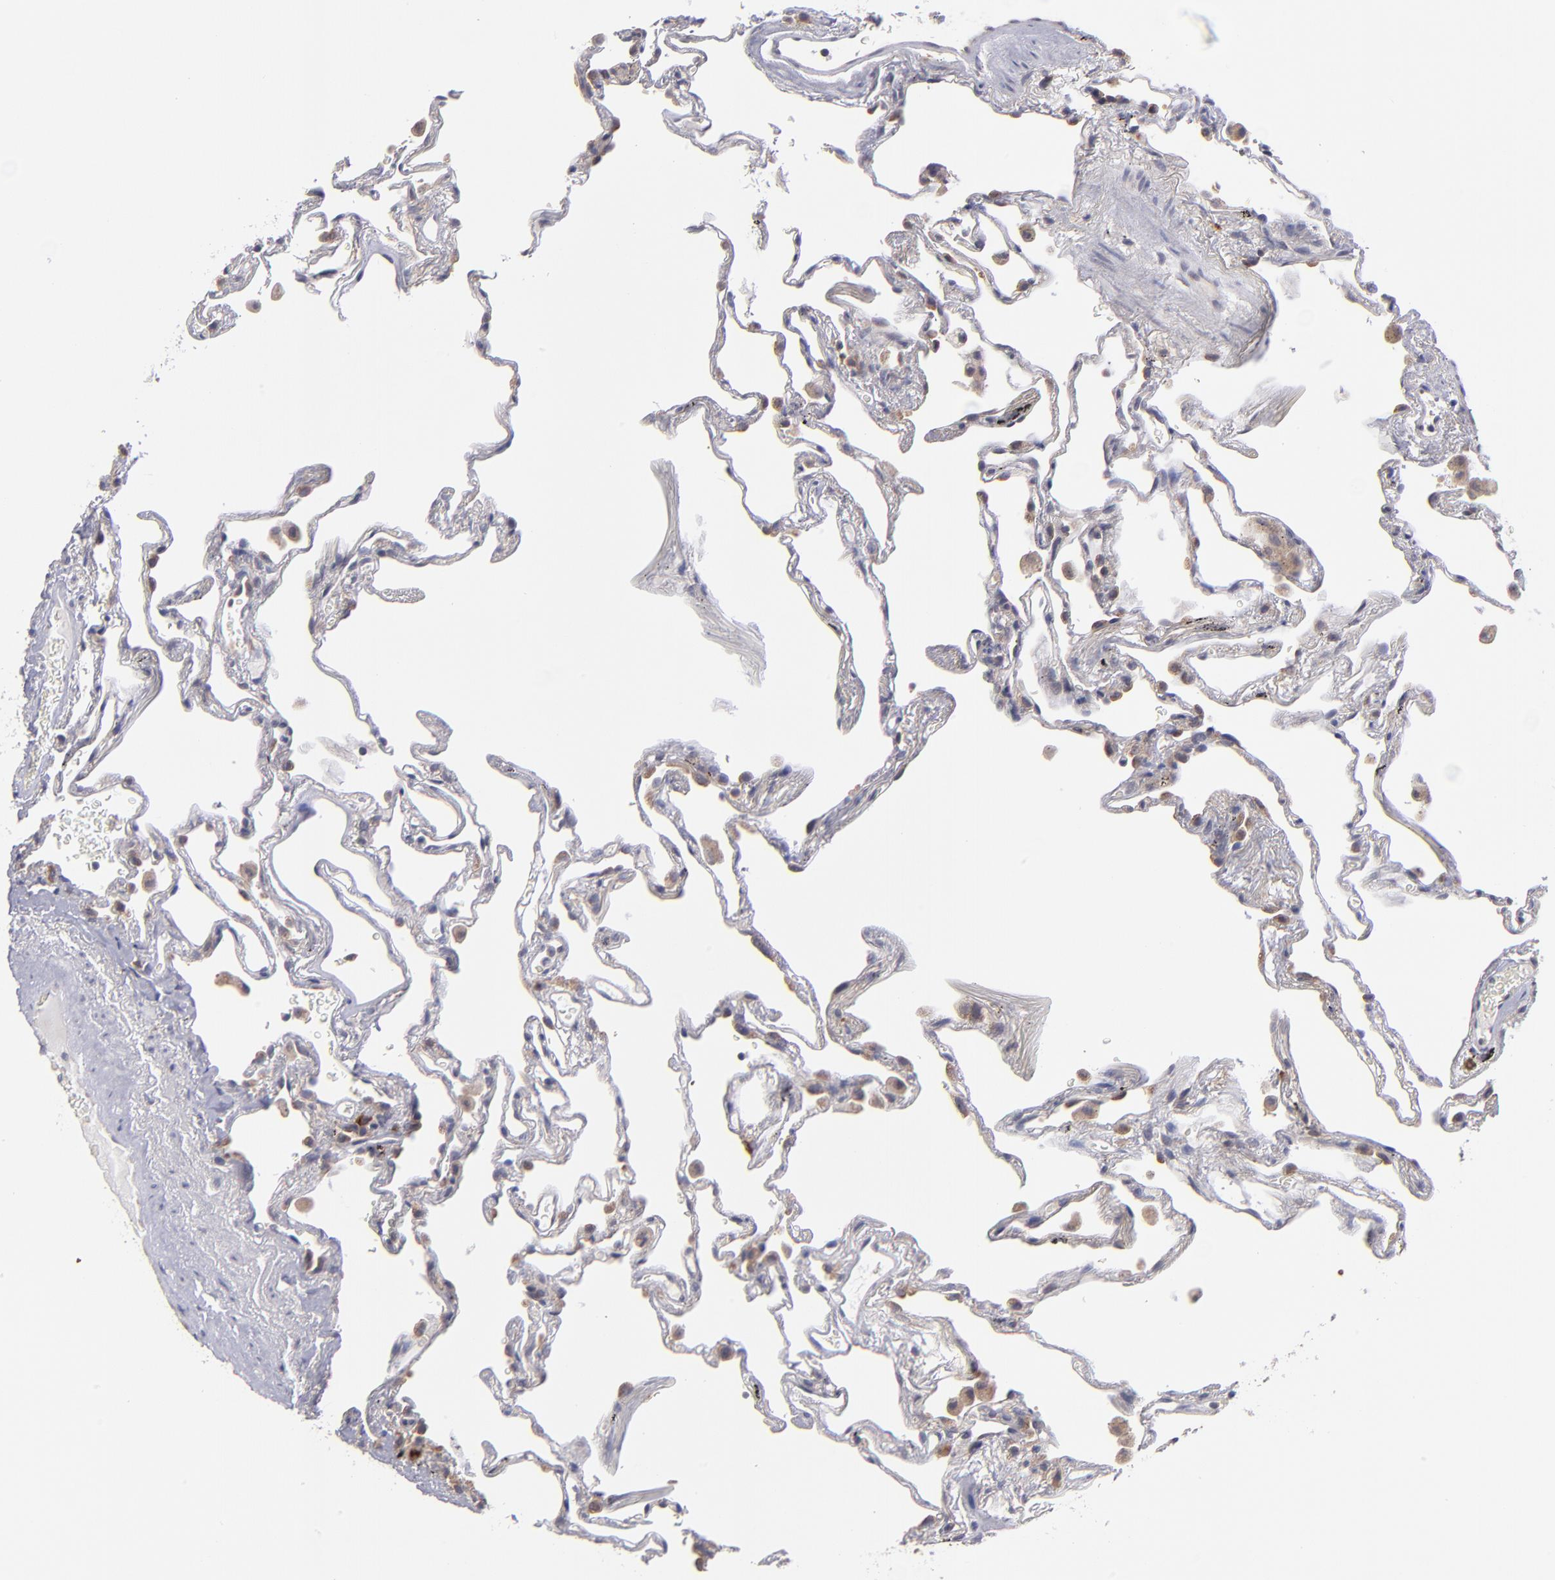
{"staining": {"intensity": "weak", "quantity": "25%-75%", "location": "cytoplasmic/membranous"}, "tissue": "lung", "cell_type": "Alveolar cells", "image_type": "normal", "snomed": [{"axis": "morphology", "description": "Normal tissue, NOS"}, {"axis": "morphology", "description": "Inflammation, NOS"}, {"axis": "topography", "description": "Lung"}], "caption": "Immunohistochemistry of unremarkable lung shows low levels of weak cytoplasmic/membranous expression in about 25%-75% of alveolar cells.", "gene": "EIF3L", "patient": {"sex": "male", "age": 69}}